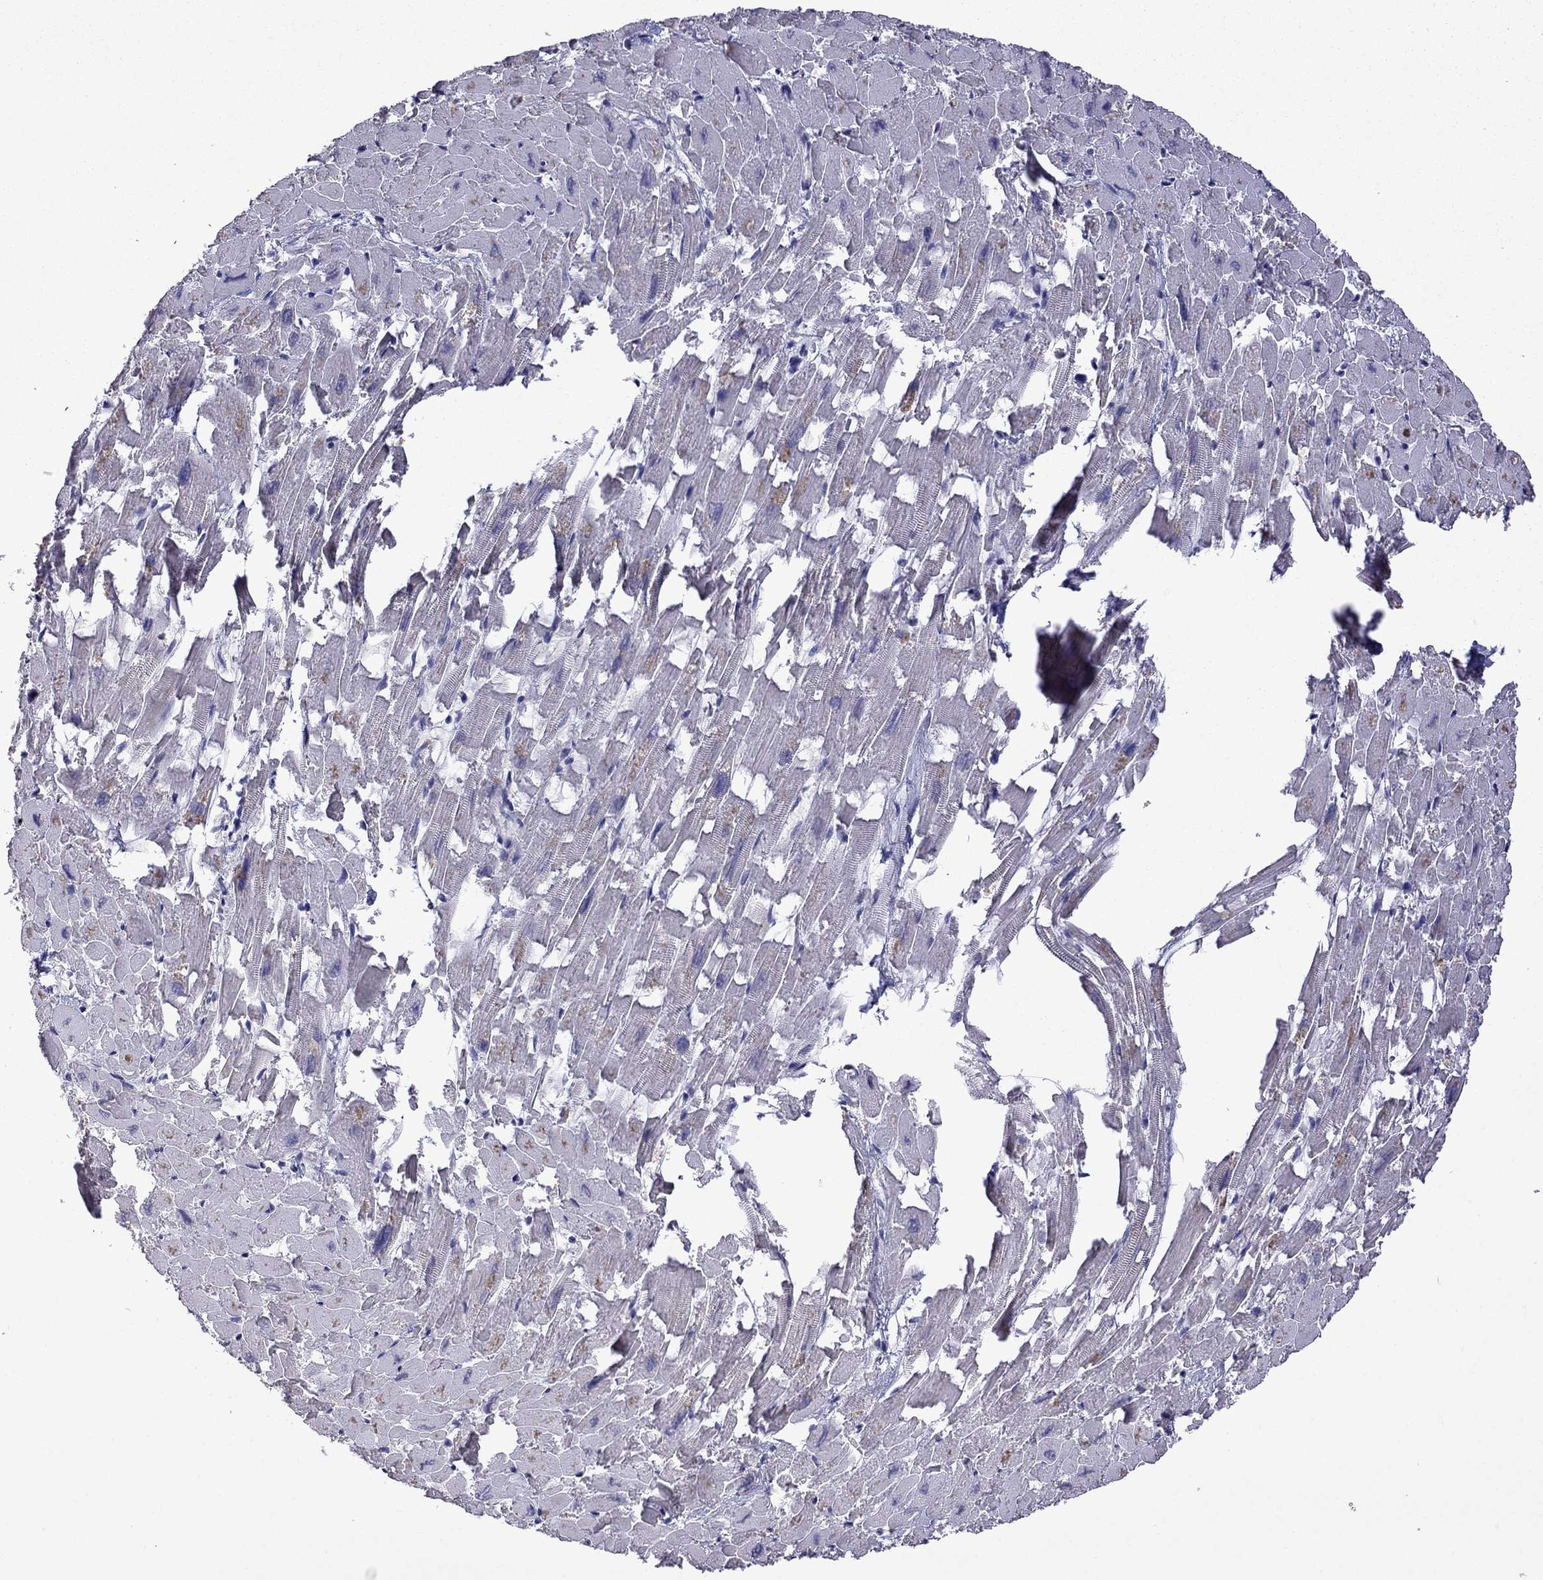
{"staining": {"intensity": "negative", "quantity": "none", "location": "none"}, "tissue": "heart muscle", "cell_type": "Cardiomyocytes", "image_type": "normal", "snomed": [{"axis": "morphology", "description": "Normal tissue, NOS"}, {"axis": "topography", "description": "Heart"}], "caption": "IHC of benign heart muscle displays no positivity in cardiomyocytes. The staining was performed using DAB to visualize the protein expression in brown, while the nuclei were stained in blue with hematoxylin (Magnification: 20x).", "gene": "STAR", "patient": {"sex": "female", "age": 64}}